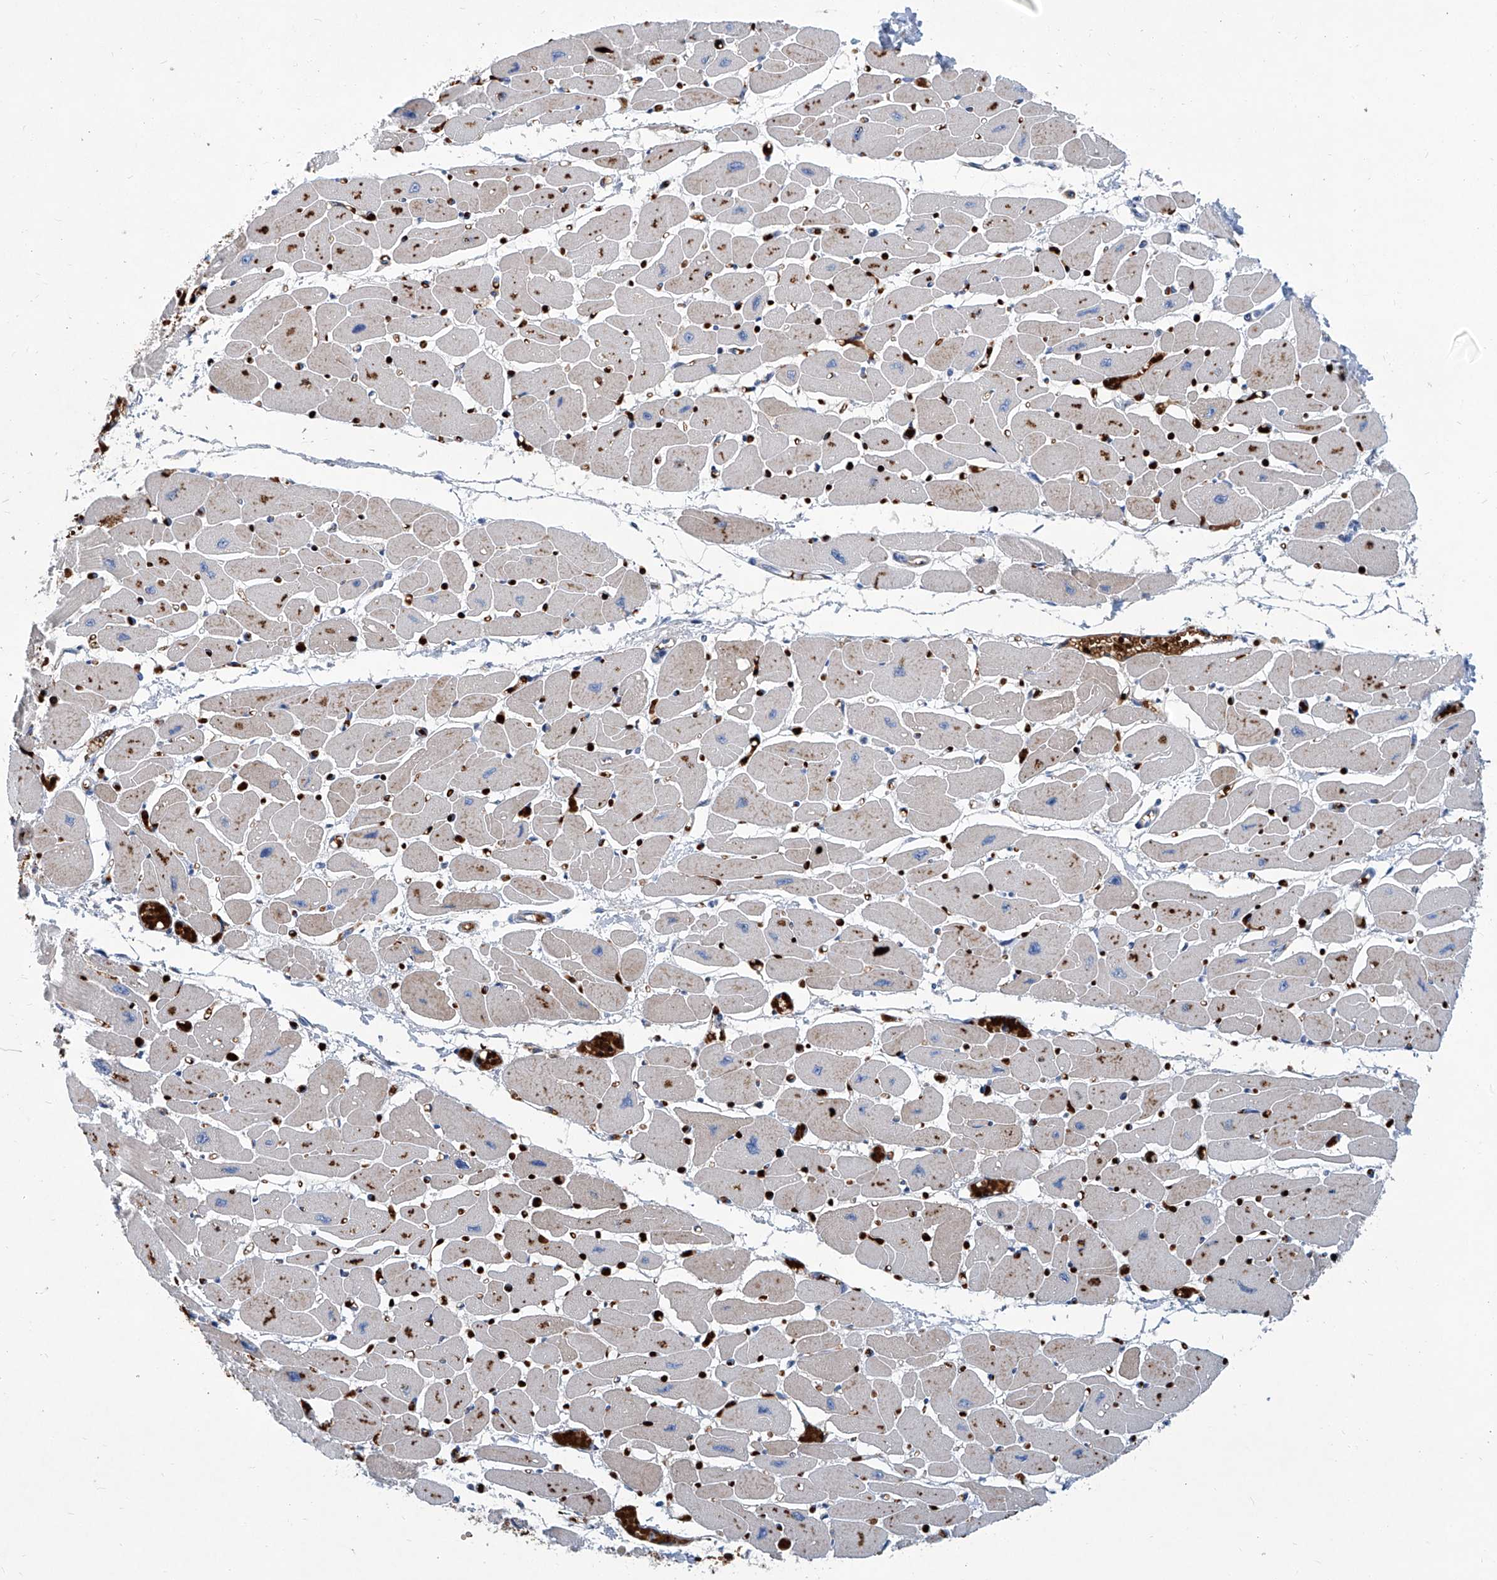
{"staining": {"intensity": "negative", "quantity": "none", "location": "none"}, "tissue": "heart muscle", "cell_type": "Cardiomyocytes", "image_type": "normal", "snomed": [{"axis": "morphology", "description": "Normal tissue, NOS"}, {"axis": "topography", "description": "Heart"}], "caption": "Cardiomyocytes are negative for brown protein staining in benign heart muscle. (Stains: DAB immunohistochemistry (IHC) with hematoxylin counter stain, Microscopy: brightfield microscopy at high magnification).", "gene": "FPR2", "patient": {"sex": "female", "age": 54}}